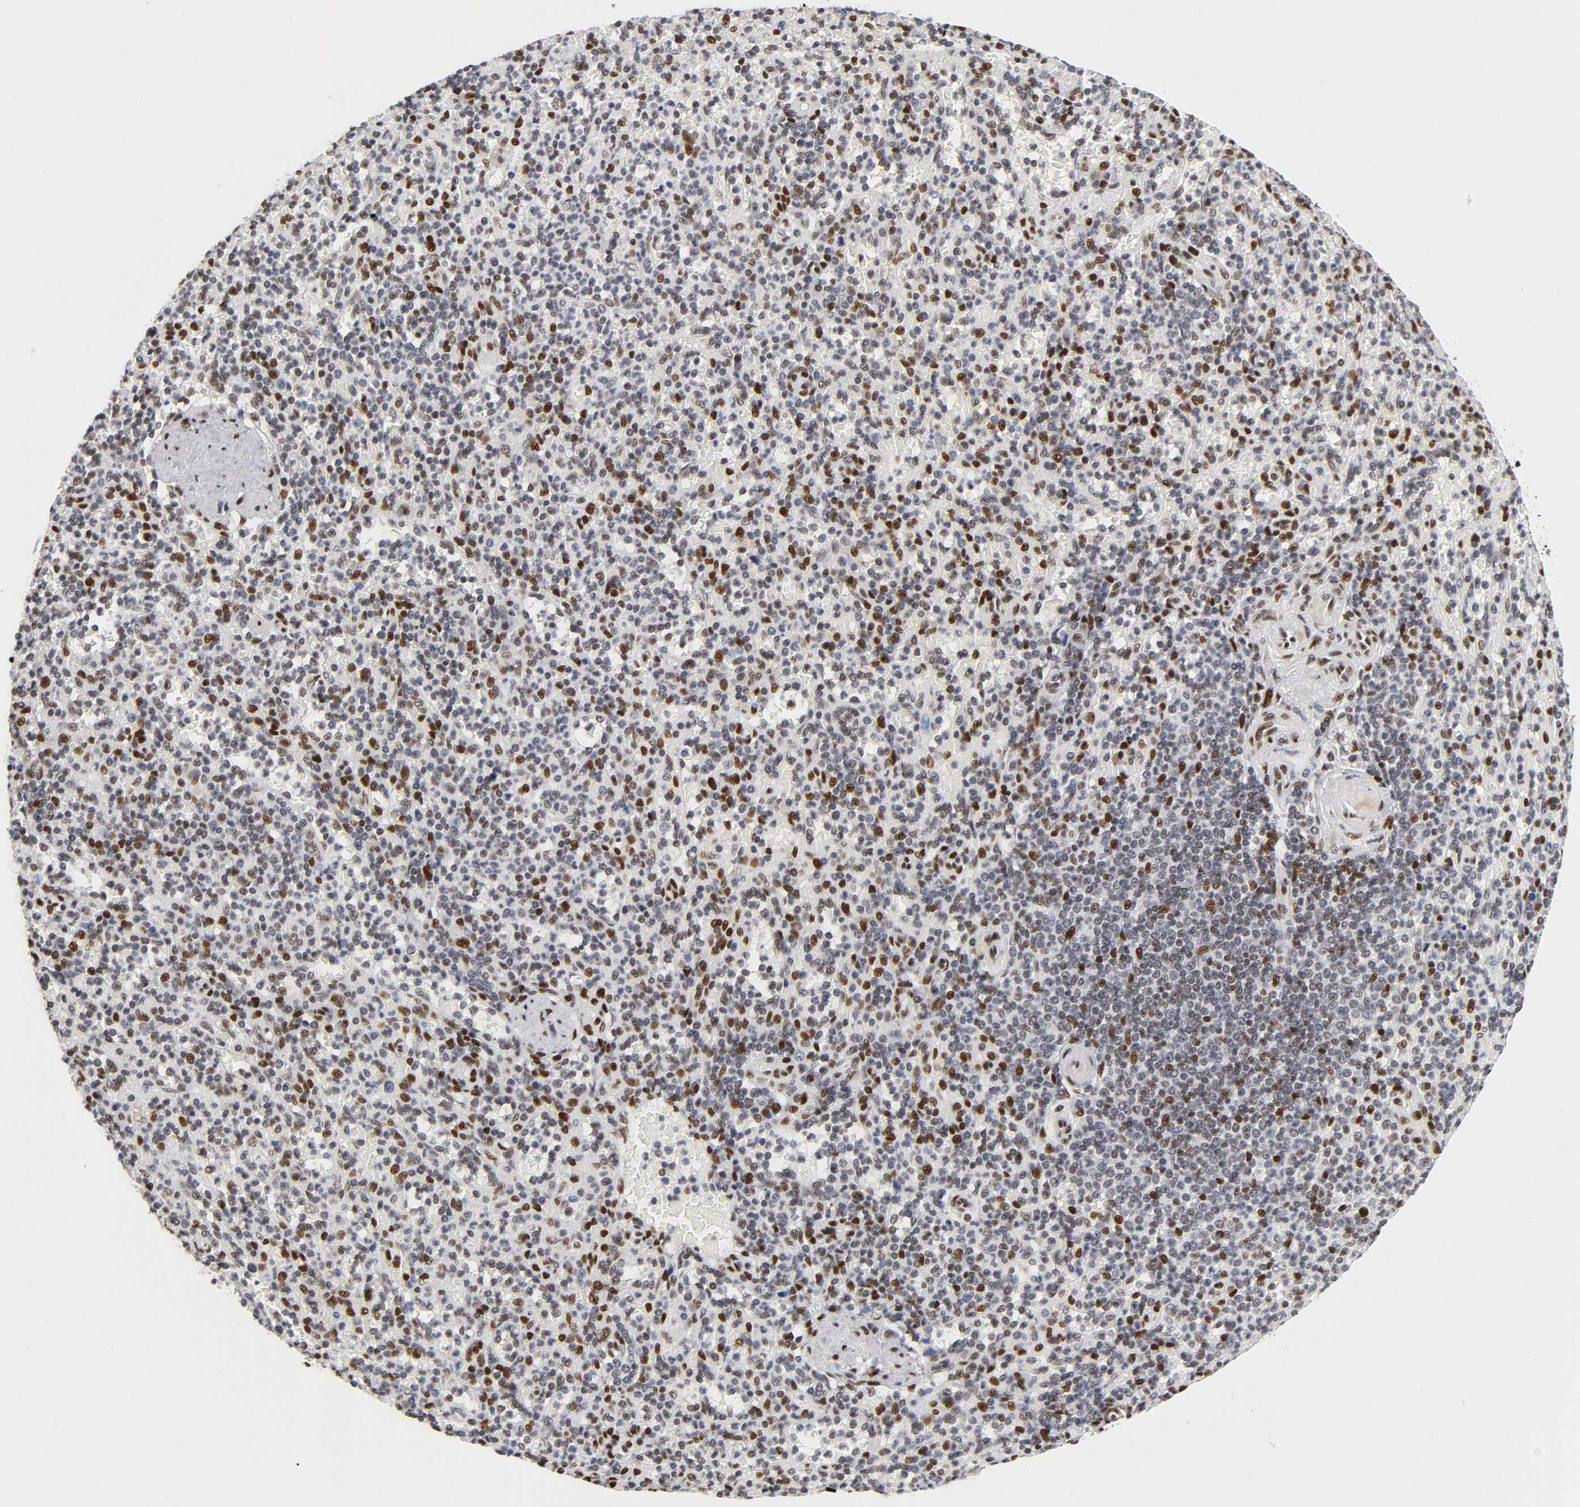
{"staining": {"intensity": "moderate", "quantity": "25%-75%", "location": "nuclear"}, "tissue": "spleen", "cell_type": "Cells in red pulp", "image_type": "normal", "snomed": [{"axis": "morphology", "description": "Normal tissue, NOS"}, {"axis": "topography", "description": "Spleen"}], "caption": "A brown stain labels moderate nuclear positivity of a protein in cells in red pulp of unremarkable human spleen.", "gene": "NR3C1", "patient": {"sex": "female", "age": 74}}